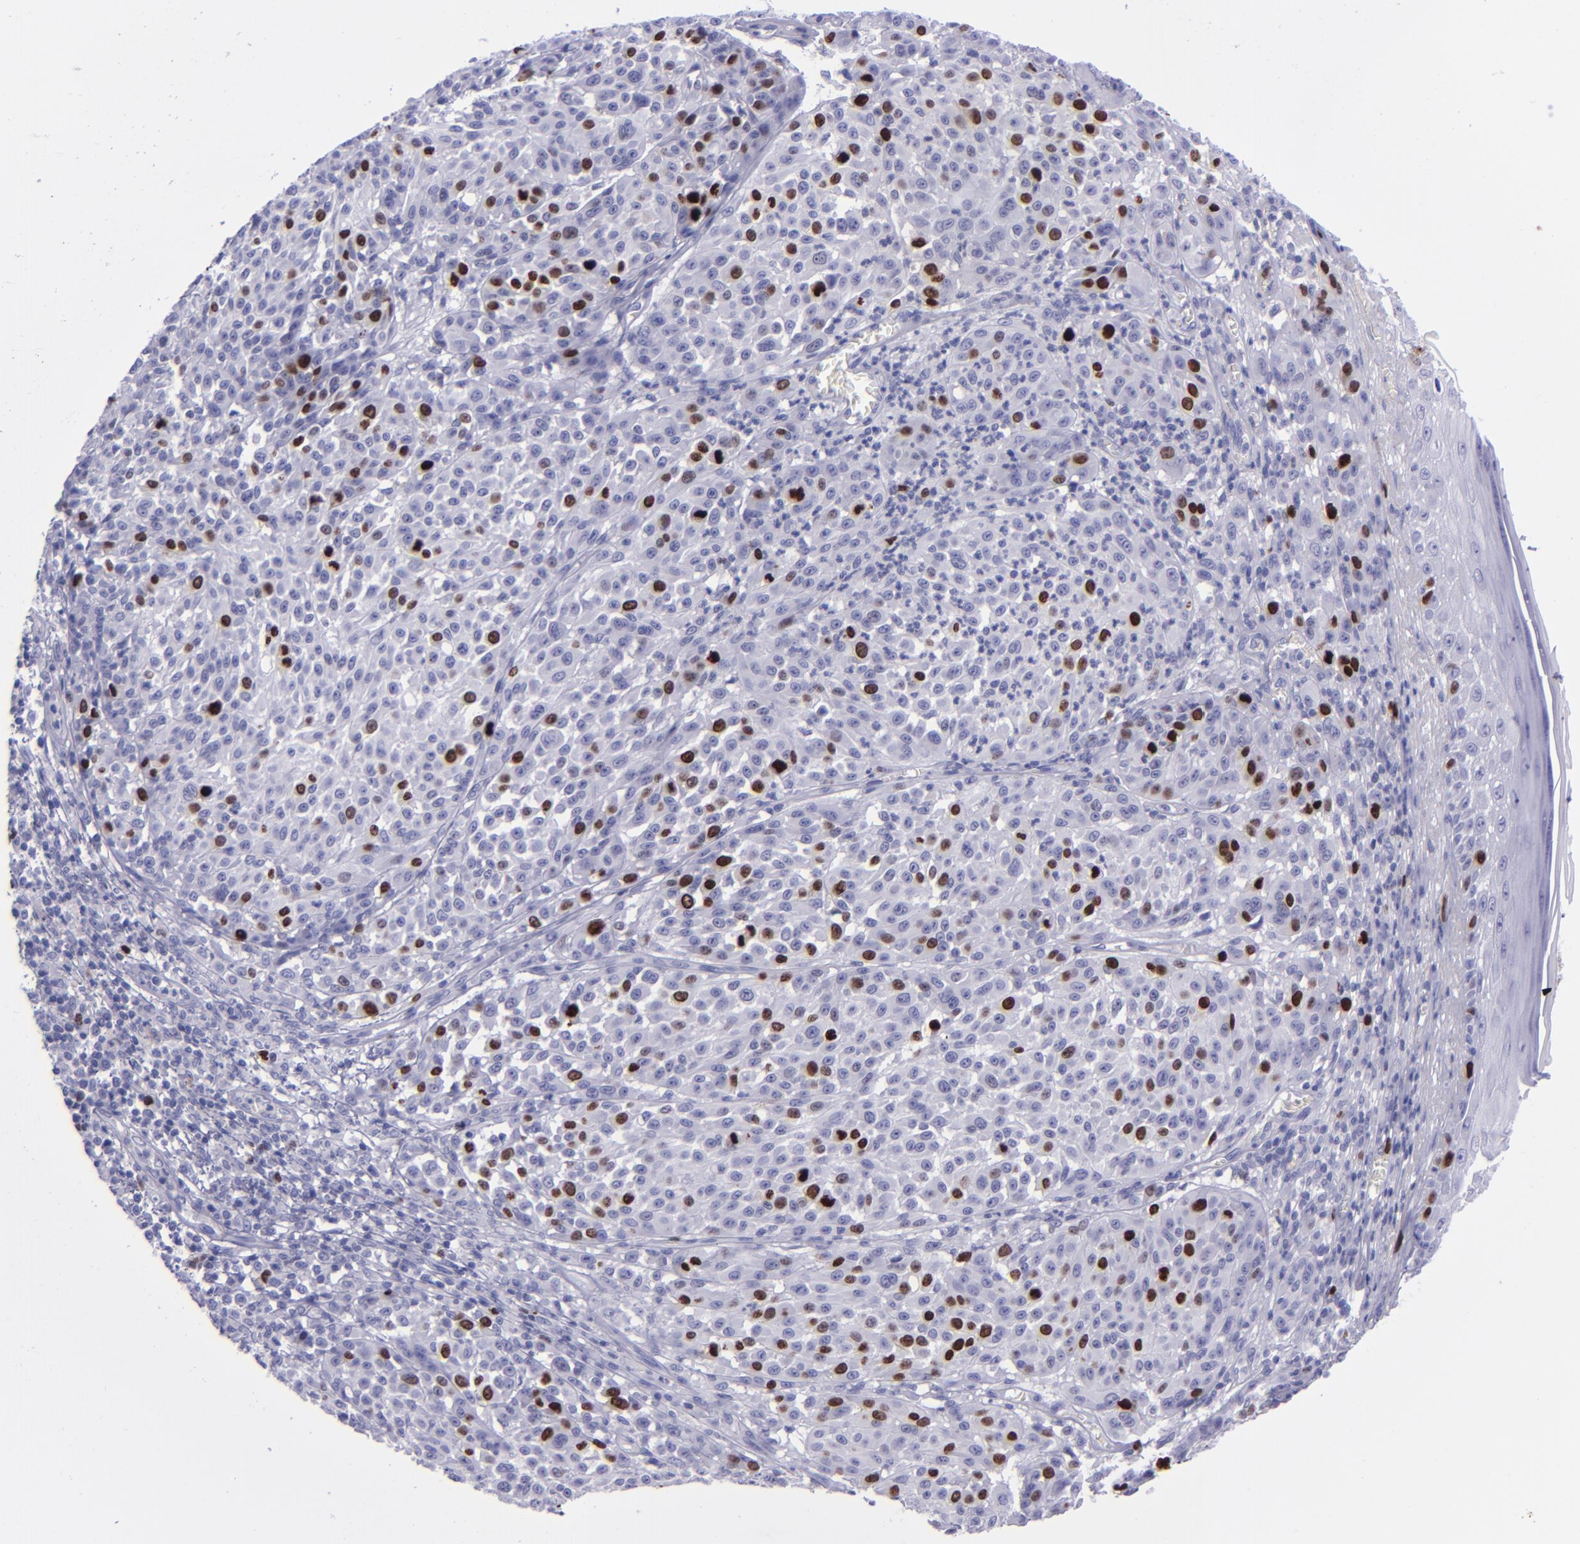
{"staining": {"intensity": "strong", "quantity": "<25%", "location": "nuclear"}, "tissue": "melanoma", "cell_type": "Tumor cells", "image_type": "cancer", "snomed": [{"axis": "morphology", "description": "Malignant melanoma, NOS"}, {"axis": "topography", "description": "Skin"}], "caption": "Melanoma stained with a brown dye demonstrates strong nuclear positive expression in about <25% of tumor cells.", "gene": "TOP2A", "patient": {"sex": "female", "age": 49}}